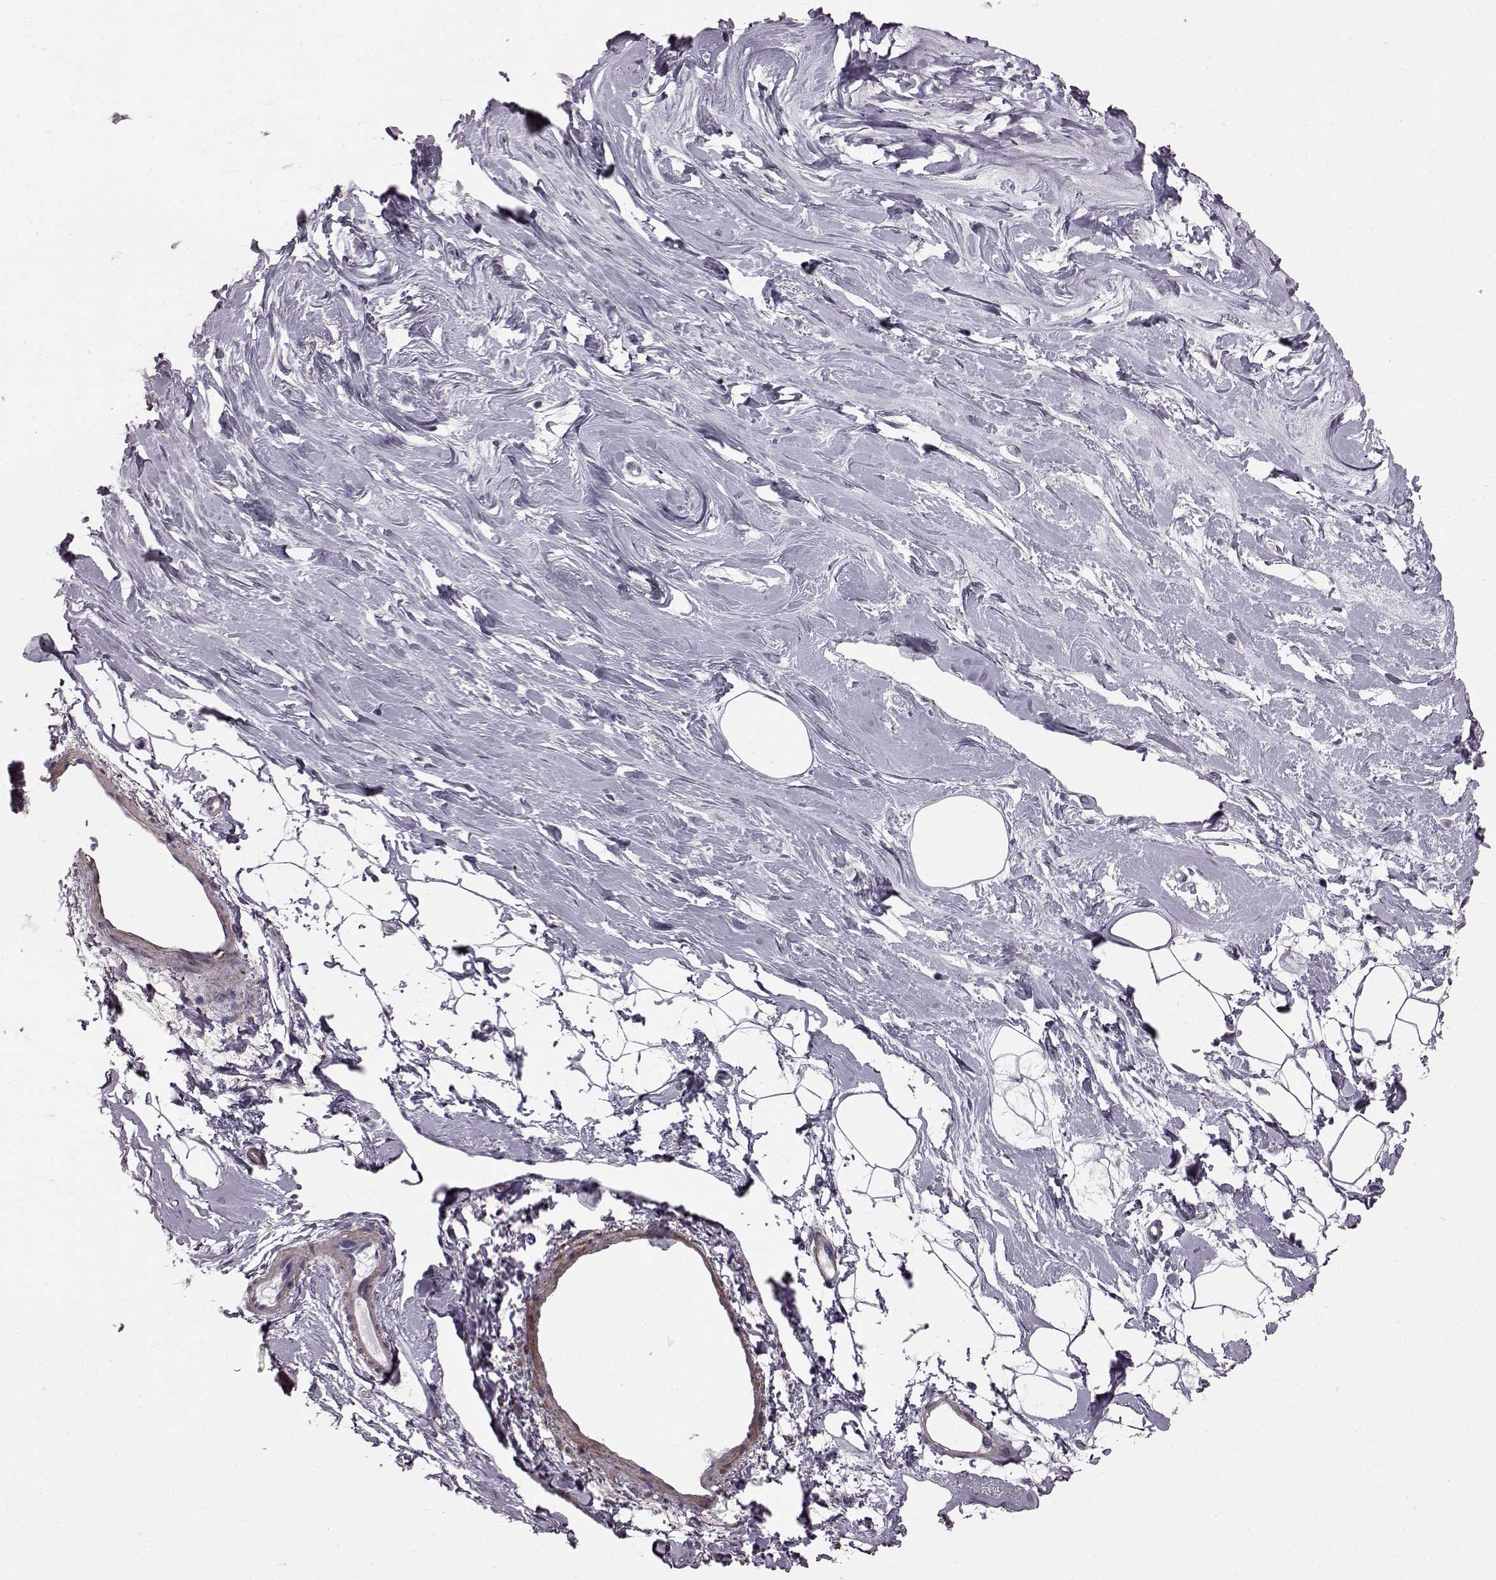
{"staining": {"intensity": "negative", "quantity": "none", "location": "none"}, "tissue": "breast", "cell_type": "Adipocytes", "image_type": "normal", "snomed": [{"axis": "morphology", "description": "Normal tissue, NOS"}, {"axis": "topography", "description": "Breast"}], "caption": "Breast stained for a protein using IHC exhibits no staining adipocytes.", "gene": "SLCO3A1", "patient": {"sex": "female", "age": 49}}